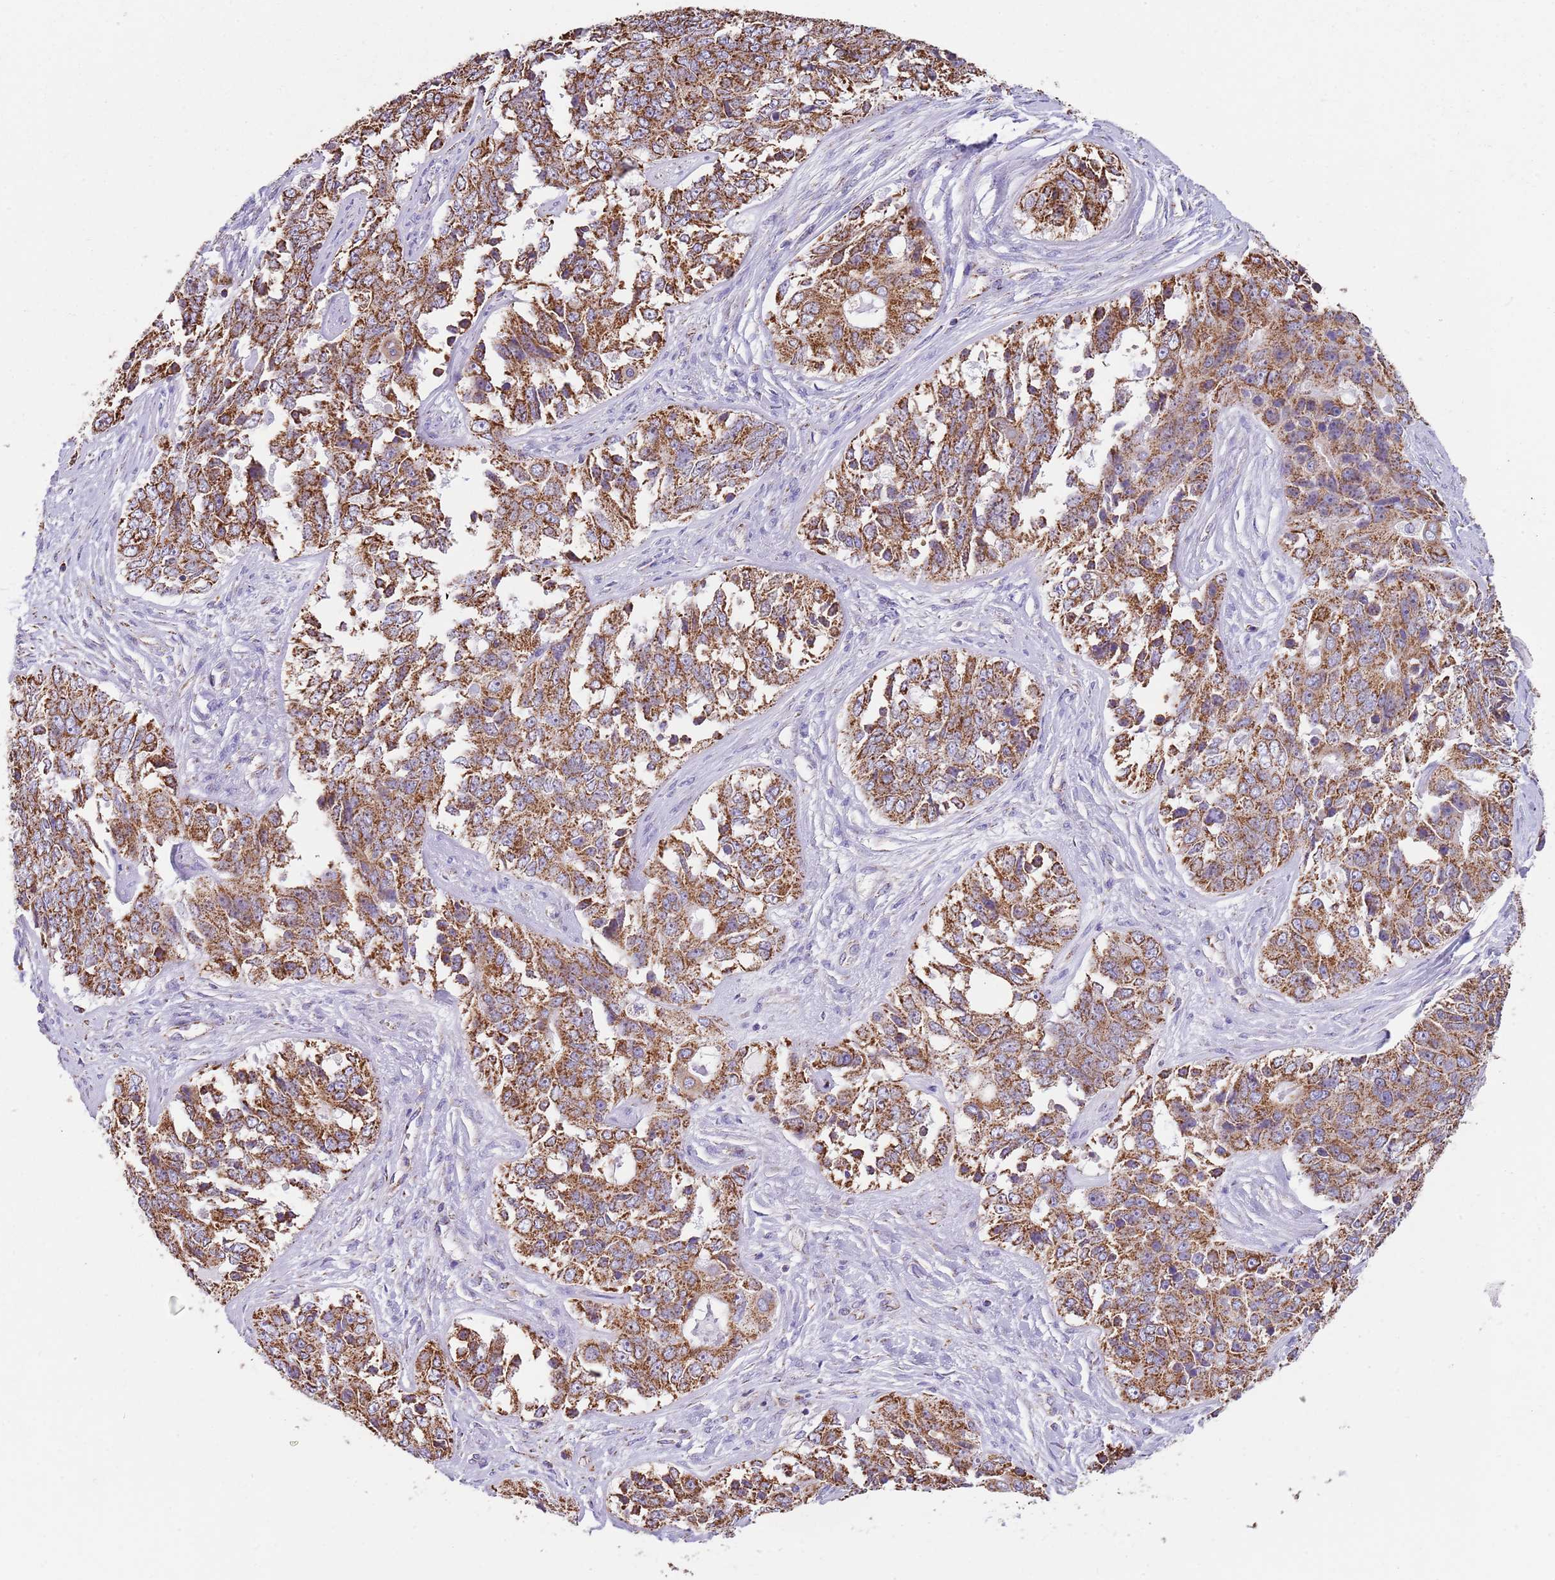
{"staining": {"intensity": "strong", "quantity": ">75%", "location": "cytoplasmic/membranous"}, "tissue": "ovarian cancer", "cell_type": "Tumor cells", "image_type": "cancer", "snomed": [{"axis": "morphology", "description": "Carcinoma, endometroid"}, {"axis": "topography", "description": "Ovary"}], "caption": "Brown immunohistochemical staining in ovarian endometroid carcinoma exhibits strong cytoplasmic/membranous expression in about >75% of tumor cells.", "gene": "TTLL1", "patient": {"sex": "female", "age": 51}}